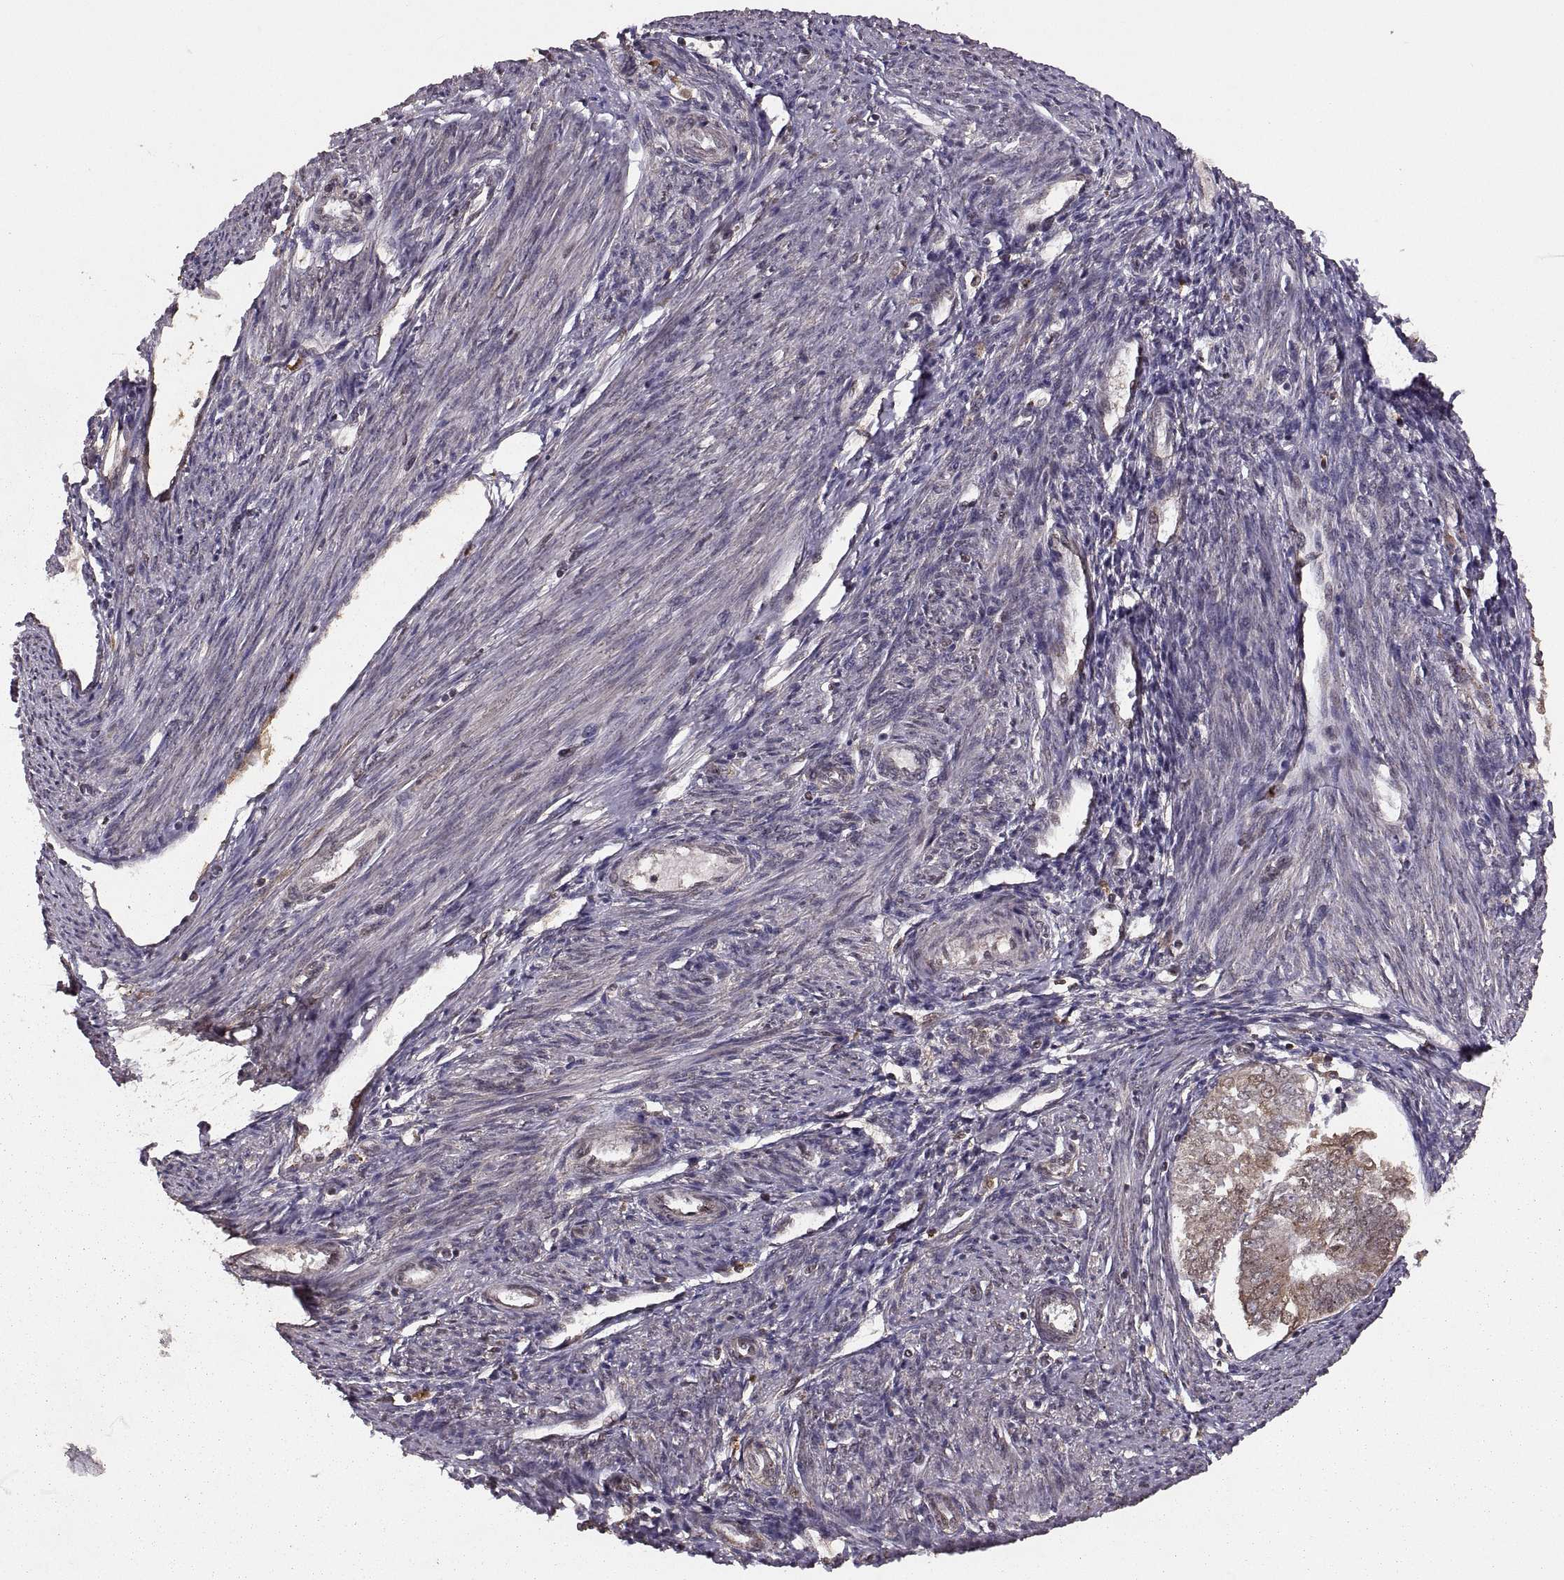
{"staining": {"intensity": "moderate", "quantity": "25%-75%", "location": "cytoplasmic/membranous"}, "tissue": "endometrial cancer", "cell_type": "Tumor cells", "image_type": "cancer", "snomed": [{"axis": "morphology", "description": "Adenocarcinoma, NOS"}, {"axis": "topography", "description": "Endometrium"}], "caption": "Endometrial cancer (adenocarcinoma) tissue demonstrates moderate cytoplasmic/membranous staining in approximately 25%-75% of tumor cells, visualized by immunohistochemistry. Immunohistochemistry (ihc) stains the protein in brown and the nuclei are stained blue.", "gene": "RFT1", "patient": {"sex": "female", "age": 58}}